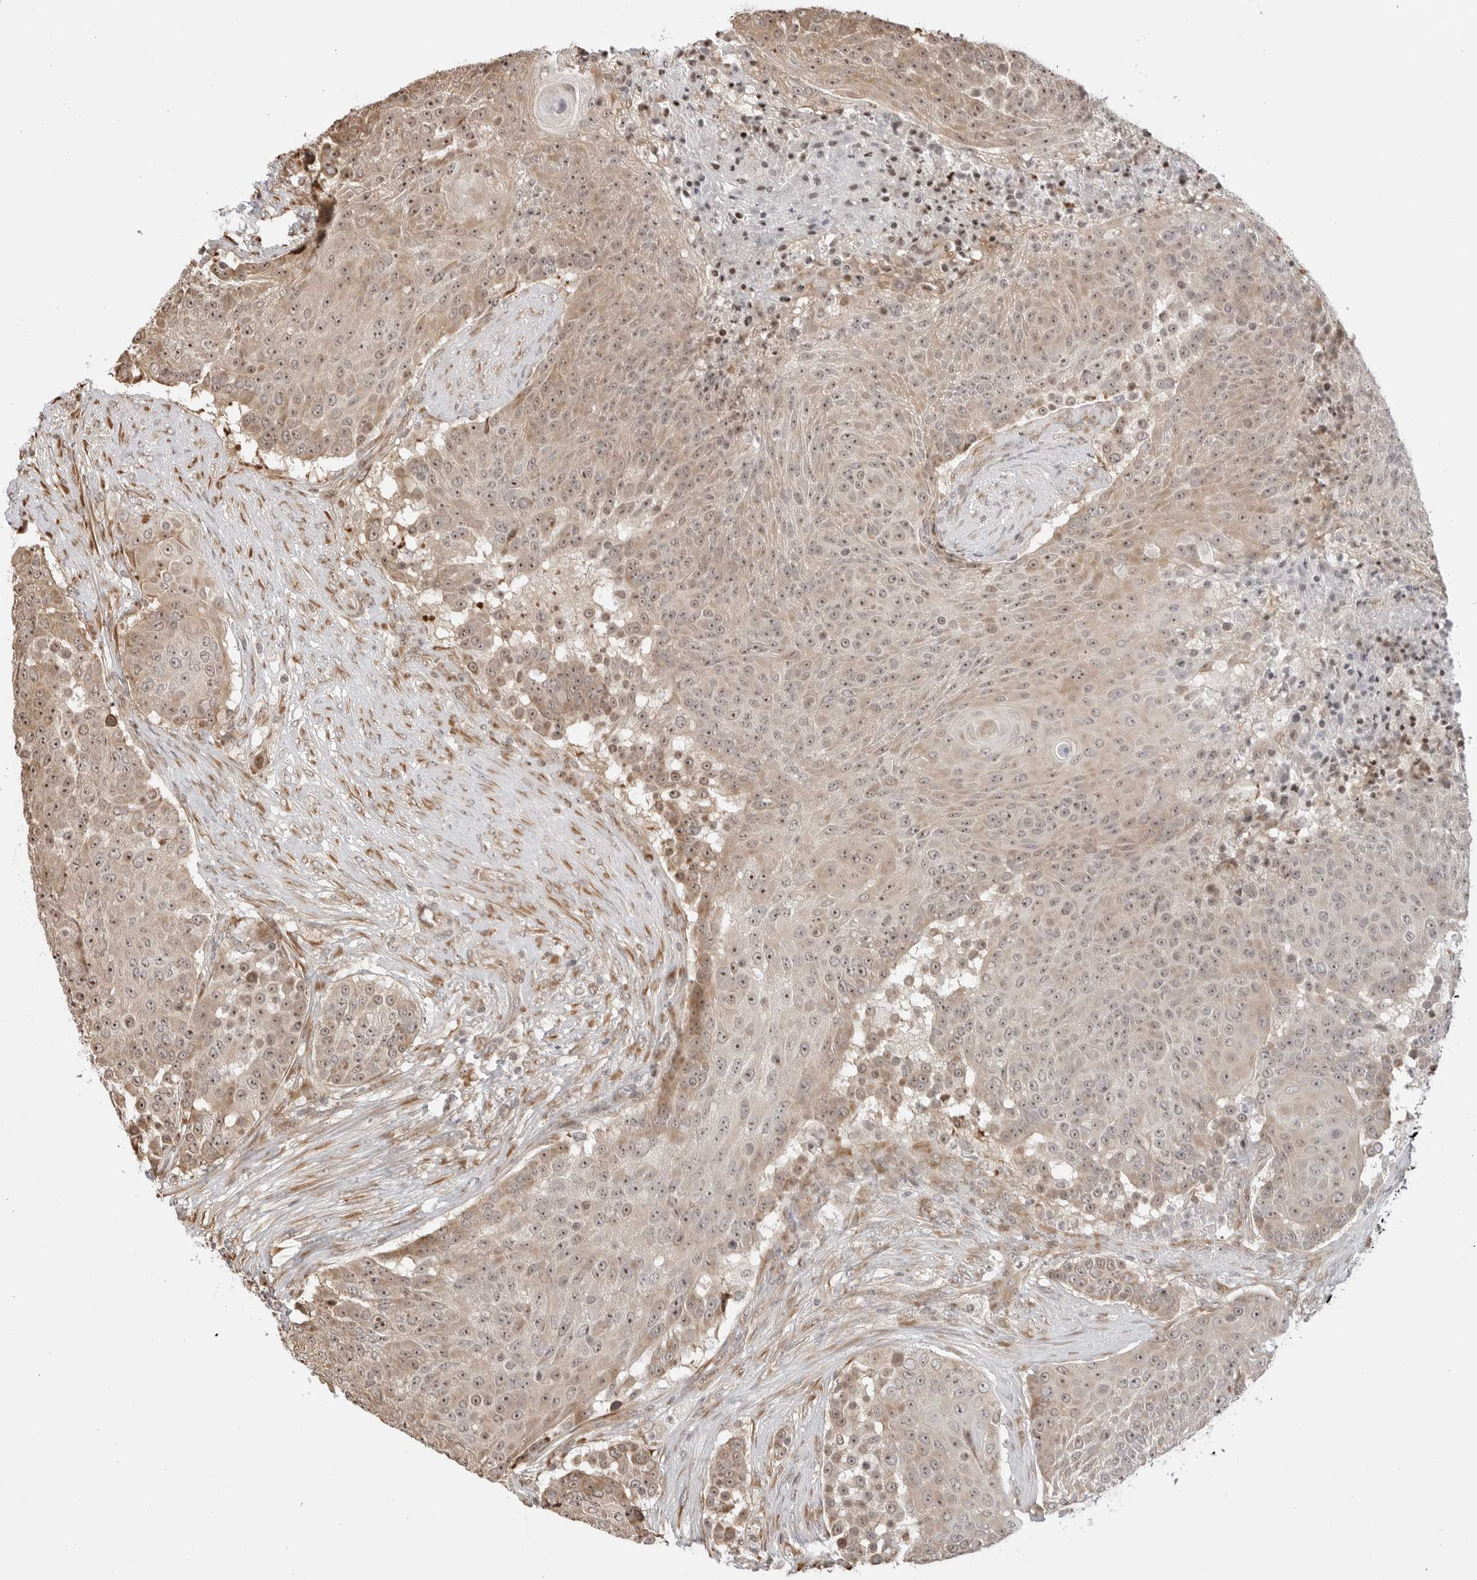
{"staining": {"intensity": "moderate", "quantity": ">75%", "location": "cytoplasmic/membranous,nuclear"}, "tissue": "urothelial cancer", "cell_type": "Tumor cells", "image_type": "cancer", "snomed": [{"axis": "morphology", "description": "Urothelial carcinoma, High grade"}, {"axis": "topography", "description": "Urinary bladder"}], "caption": "Urothelial carcinoma (high-grade) tissue reveals moderate cytoplasmic/membranous and nuclear expression in about >75% of tumor cells, visualized by immunohistochemistry. Using DAB (brown) and hematoxylin (blue) stains, captured at high magnification using brightfield microscopy.", "gene": "FKBP14", "patient": {"sex": "female", "age": 63}}